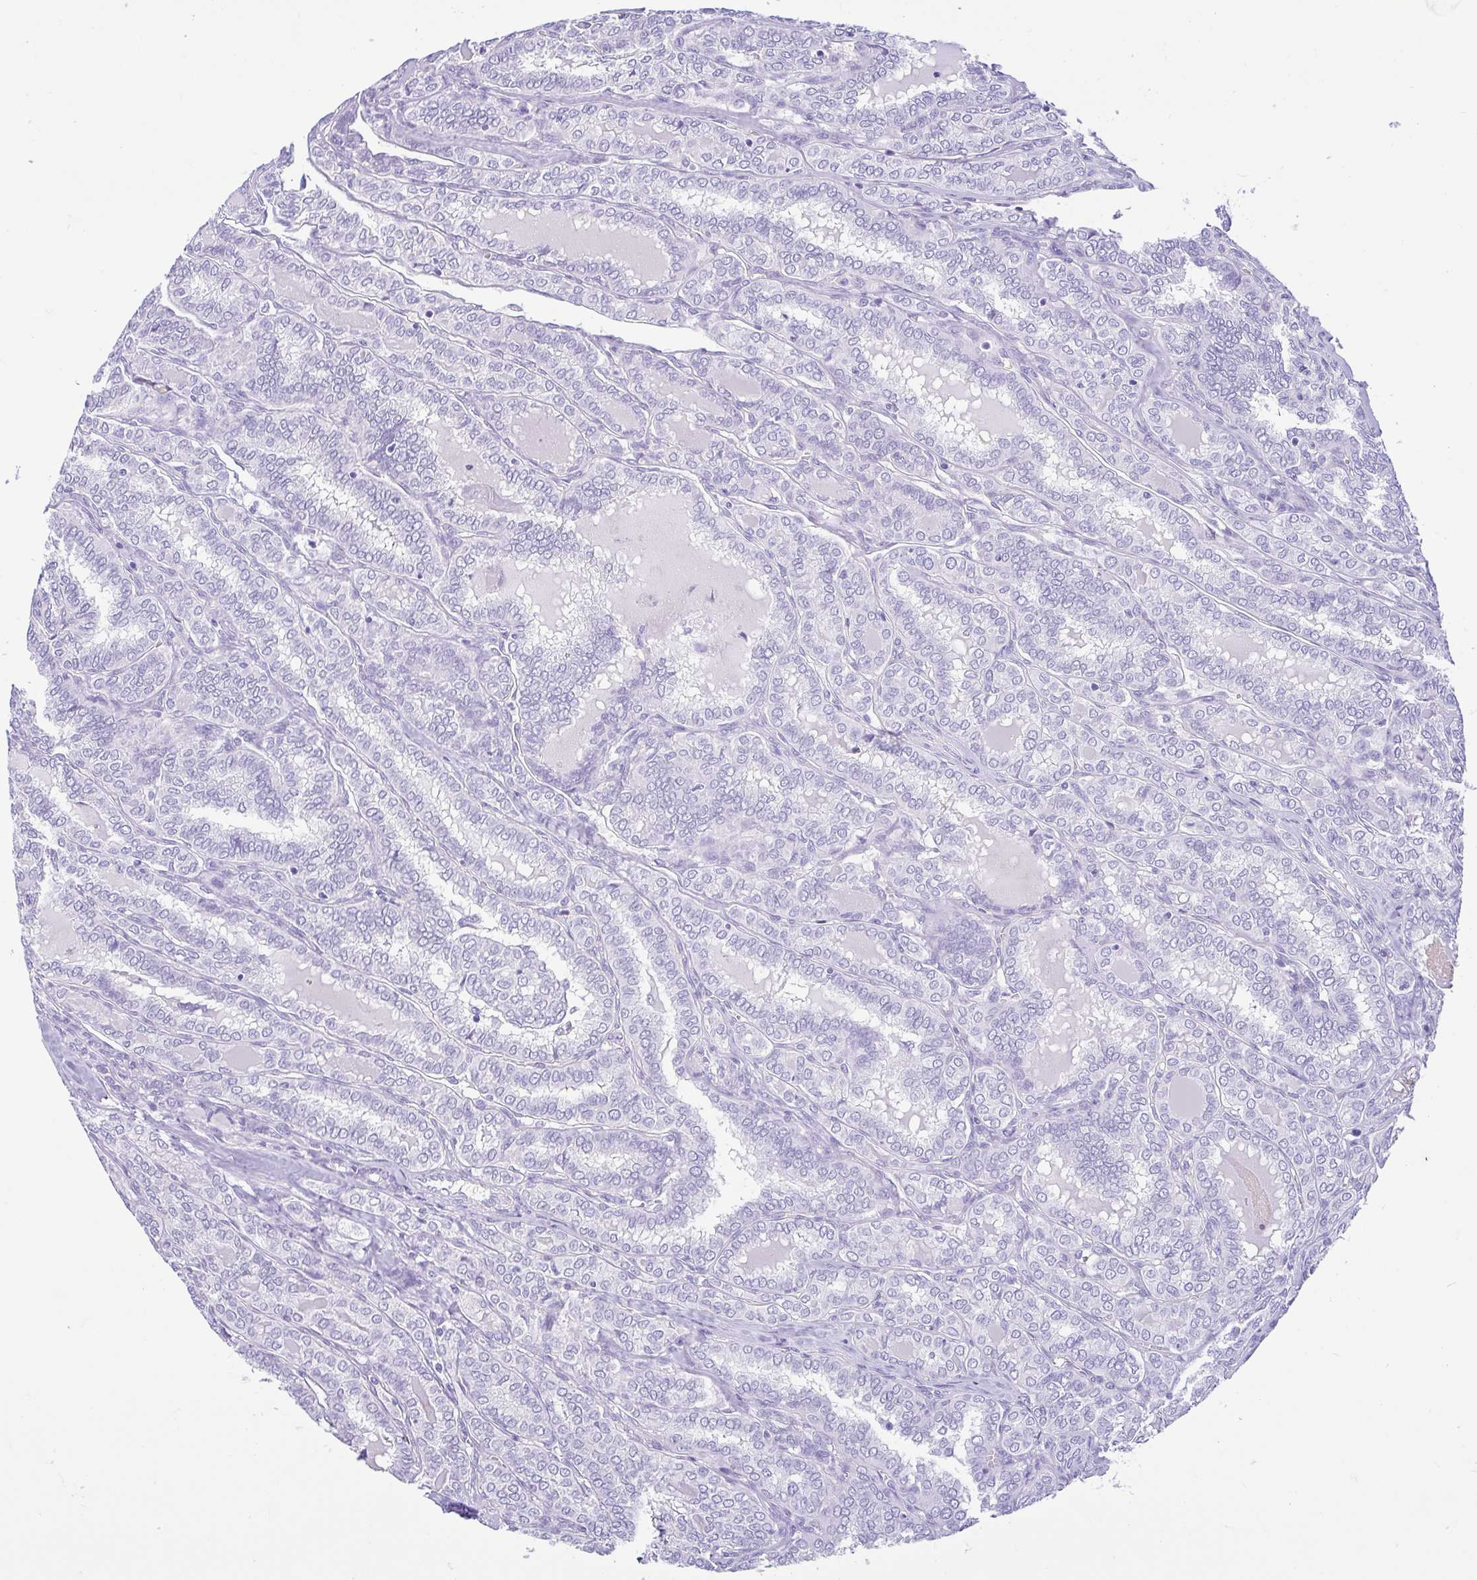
{"staining": {"intensity": "negative", "quantity": "none", "location": "none"}, "tissue": "thyroid cancer", "cell_type": "Tumor cells", "image_type": "cancer", "snomed": [{"axis": "morphology", "description": "Papillary adenocarcinoma, NOS"}, {"axis": "topography", "description": "Thyroid gland"}], "caption": "Human thyroid papillary adenocarcinoma stained for a protein using IHC exhibits no expression in tumor cells.", "gene": "OR4N4", "patient": {"sex": "female", "age": 30}}